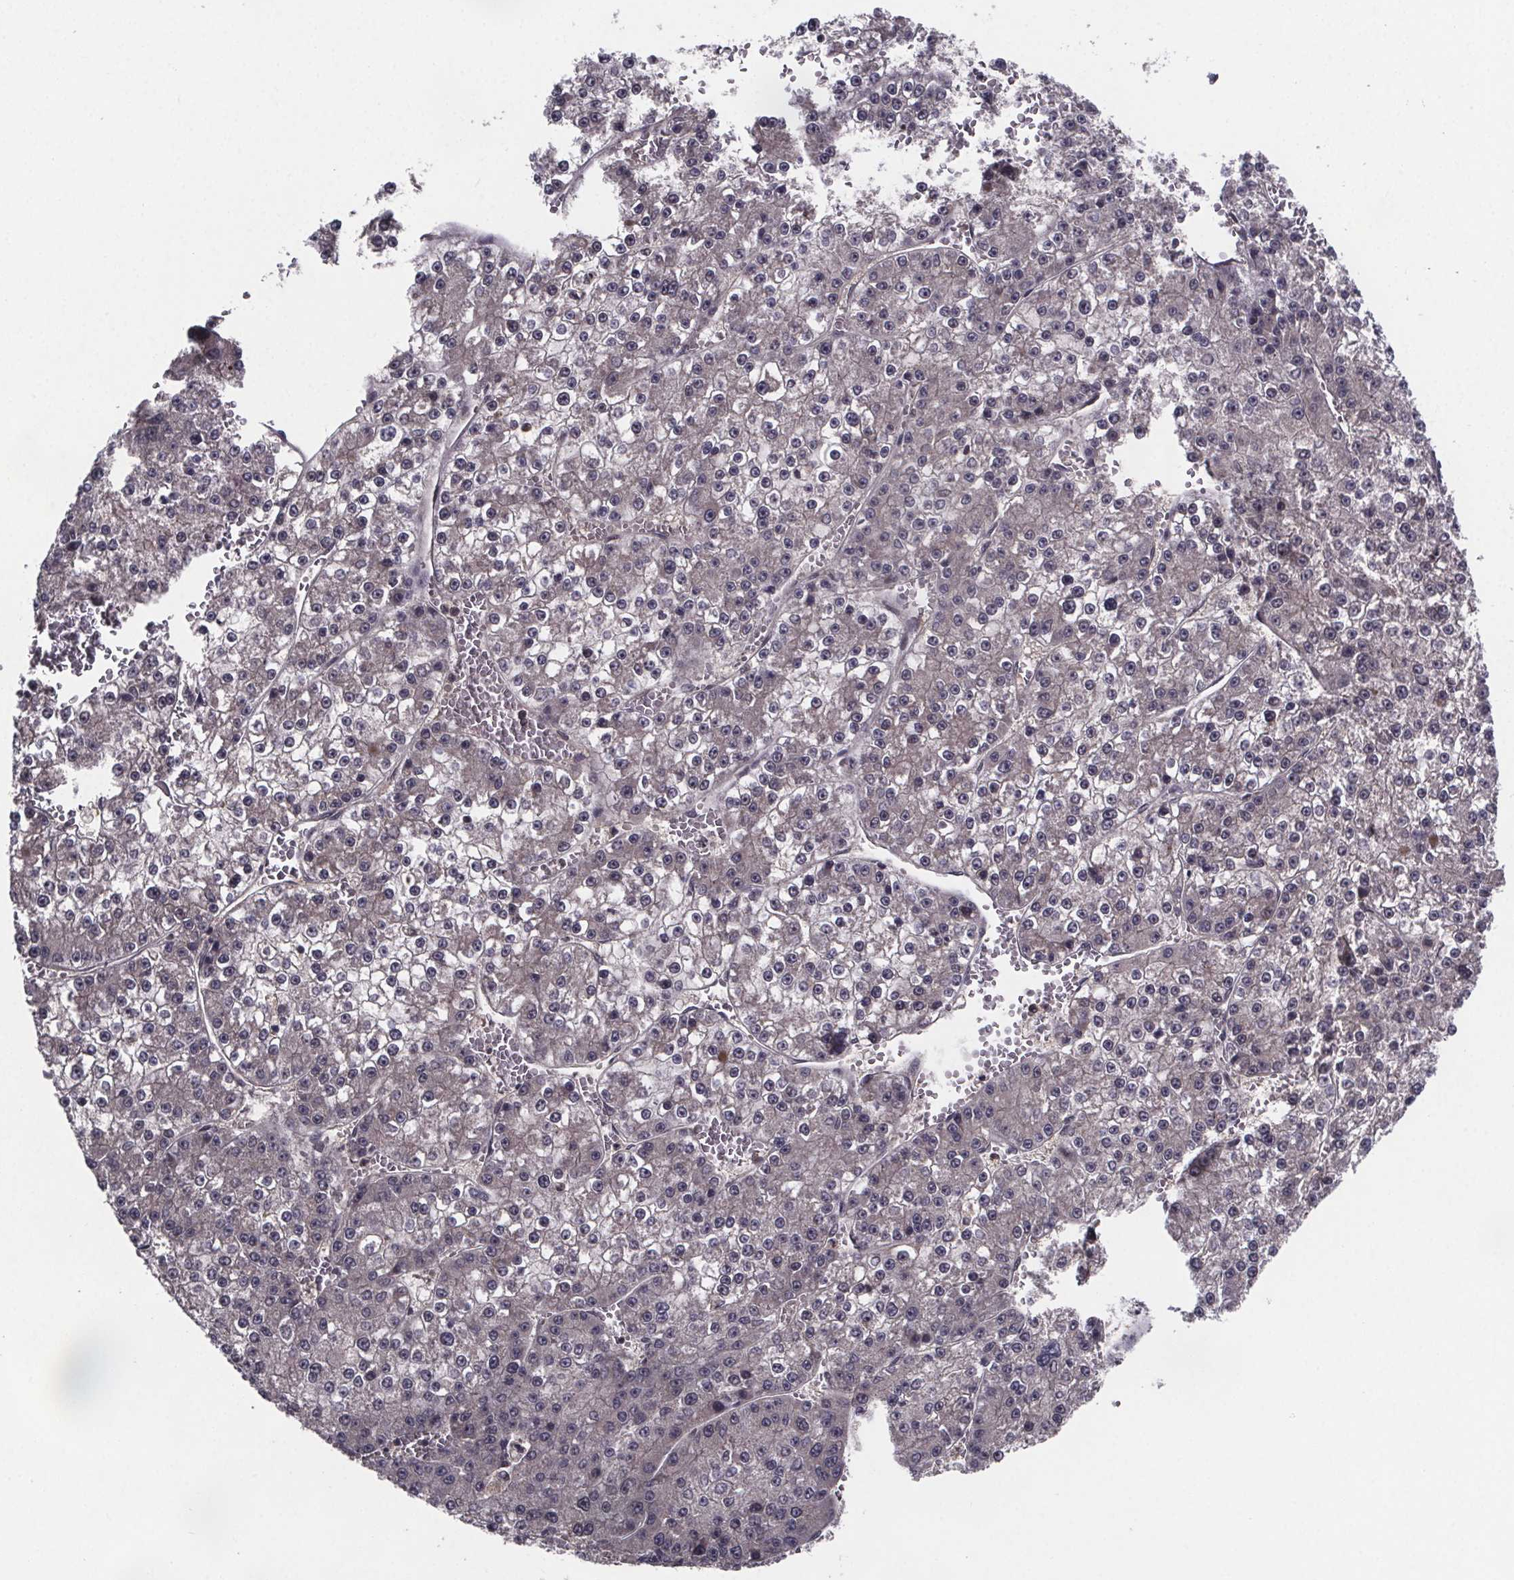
{"staining": {"intensity": "negative", "quantity": "none", "location": "none"}, "tissue": "liver cancer", "cell_type": "Tumor cells", "image_type": "cancer", "snomed": [{"axis": "morphology", "description": "Carcinoma, Hepatocellular, NOS"}, {"axis": "topography", "description": "Liver"}], "caption": "Hepatocellular carcinoma (liver) was stained to show a protein in brown. There is no significant staining in tumor cells.", "gene": "FN3KRP", "patient": {"sex": "female", "age": 73}}